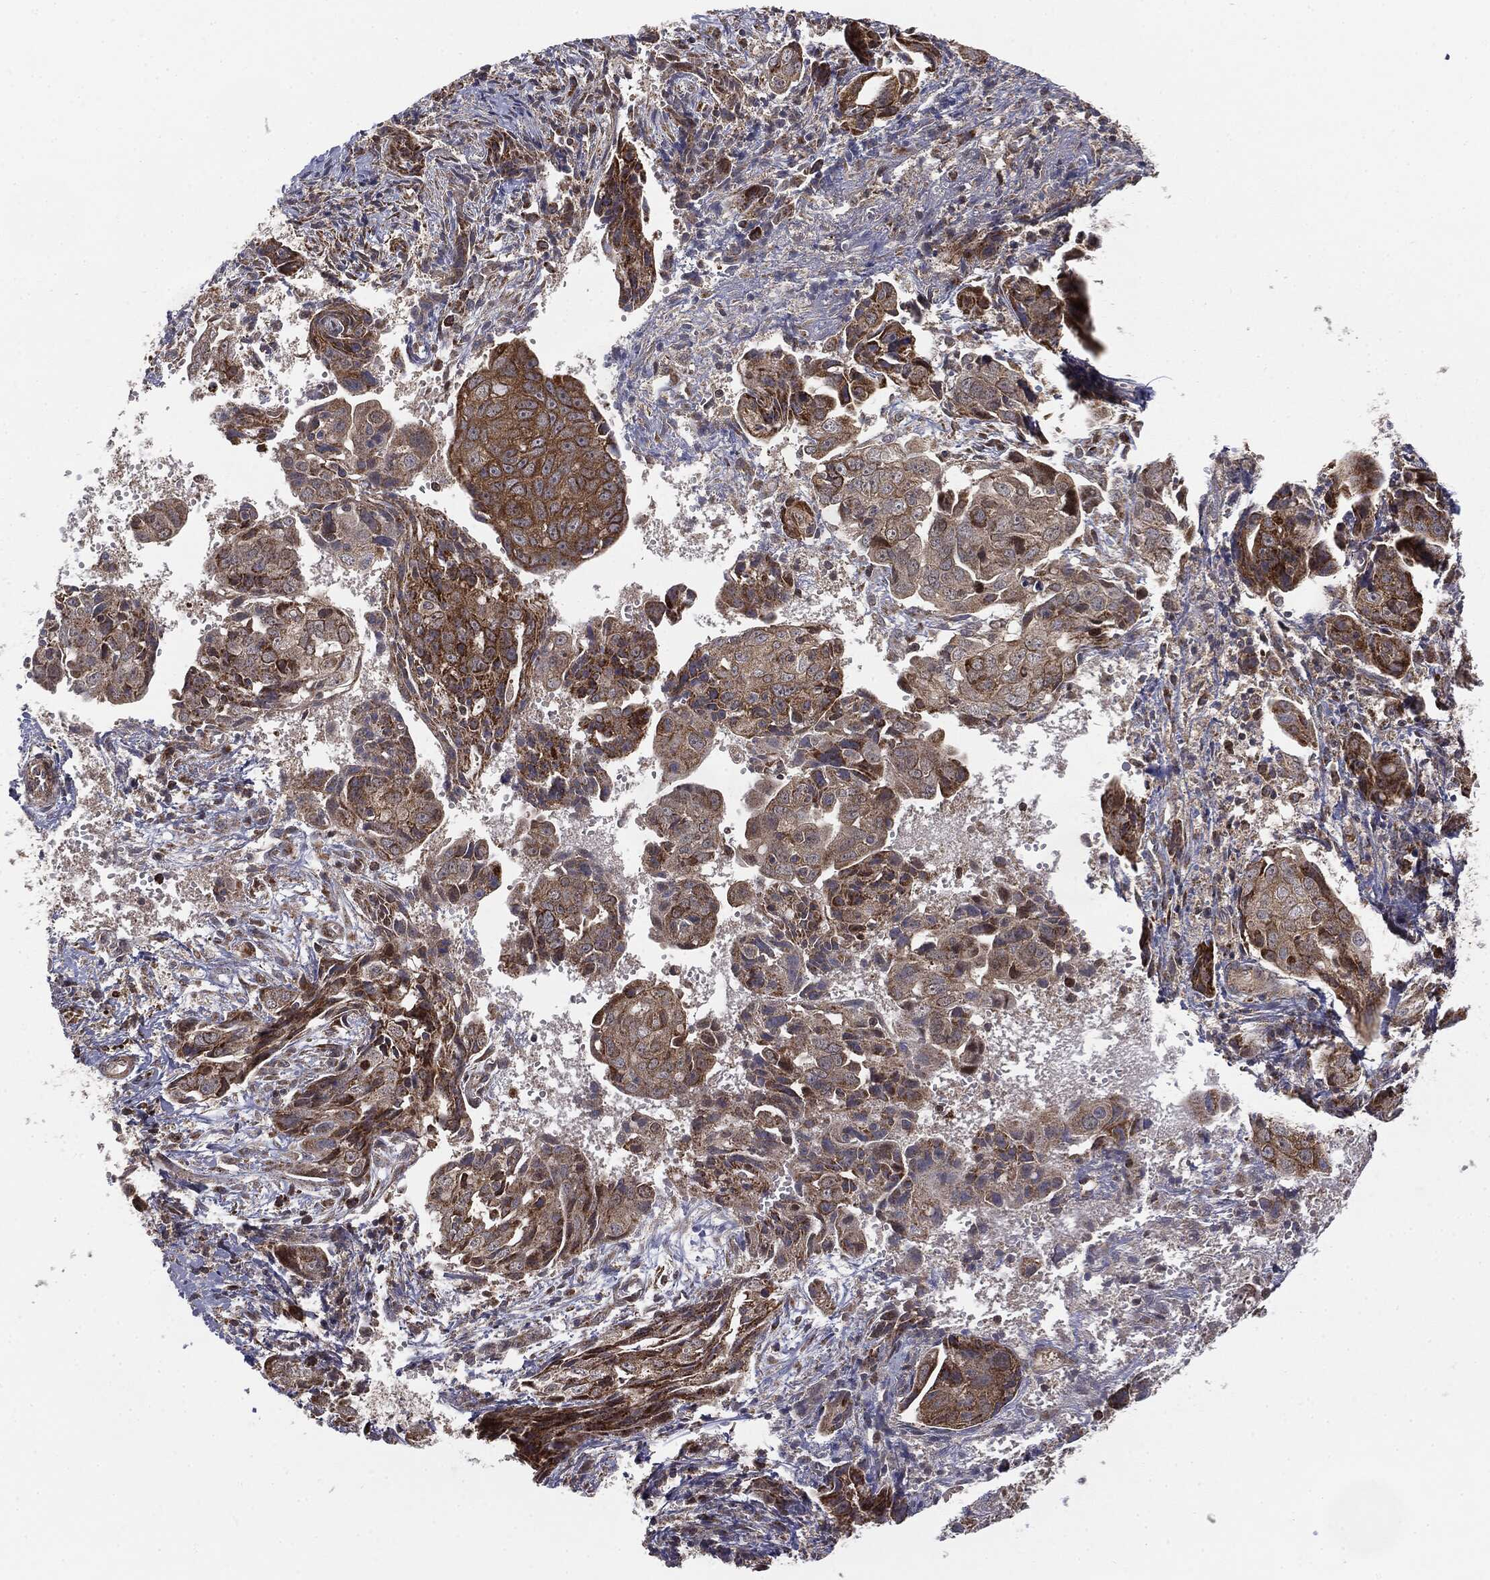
{"staining": {"intensity": "moderate", "quantity": ">75%", "location": "cytoplasmic/membranous"}, "tissue": "ovarian cancer", "cell_type": "Tumor cells", "image_type": "cancer", "snomed": [{"axis": "morphology", "description": "Carcinoma, endometroid"}, {"axis": "topography", "description": "Ovary"}], "caption": "Moderate cytoplasmic/membranous protein positivity is appreciated in approximately >75% of tumor cells in endometroid carcinoma (ovarian).", "gene": "MTOR", "patient": {"sex": "female", "age": 70}}